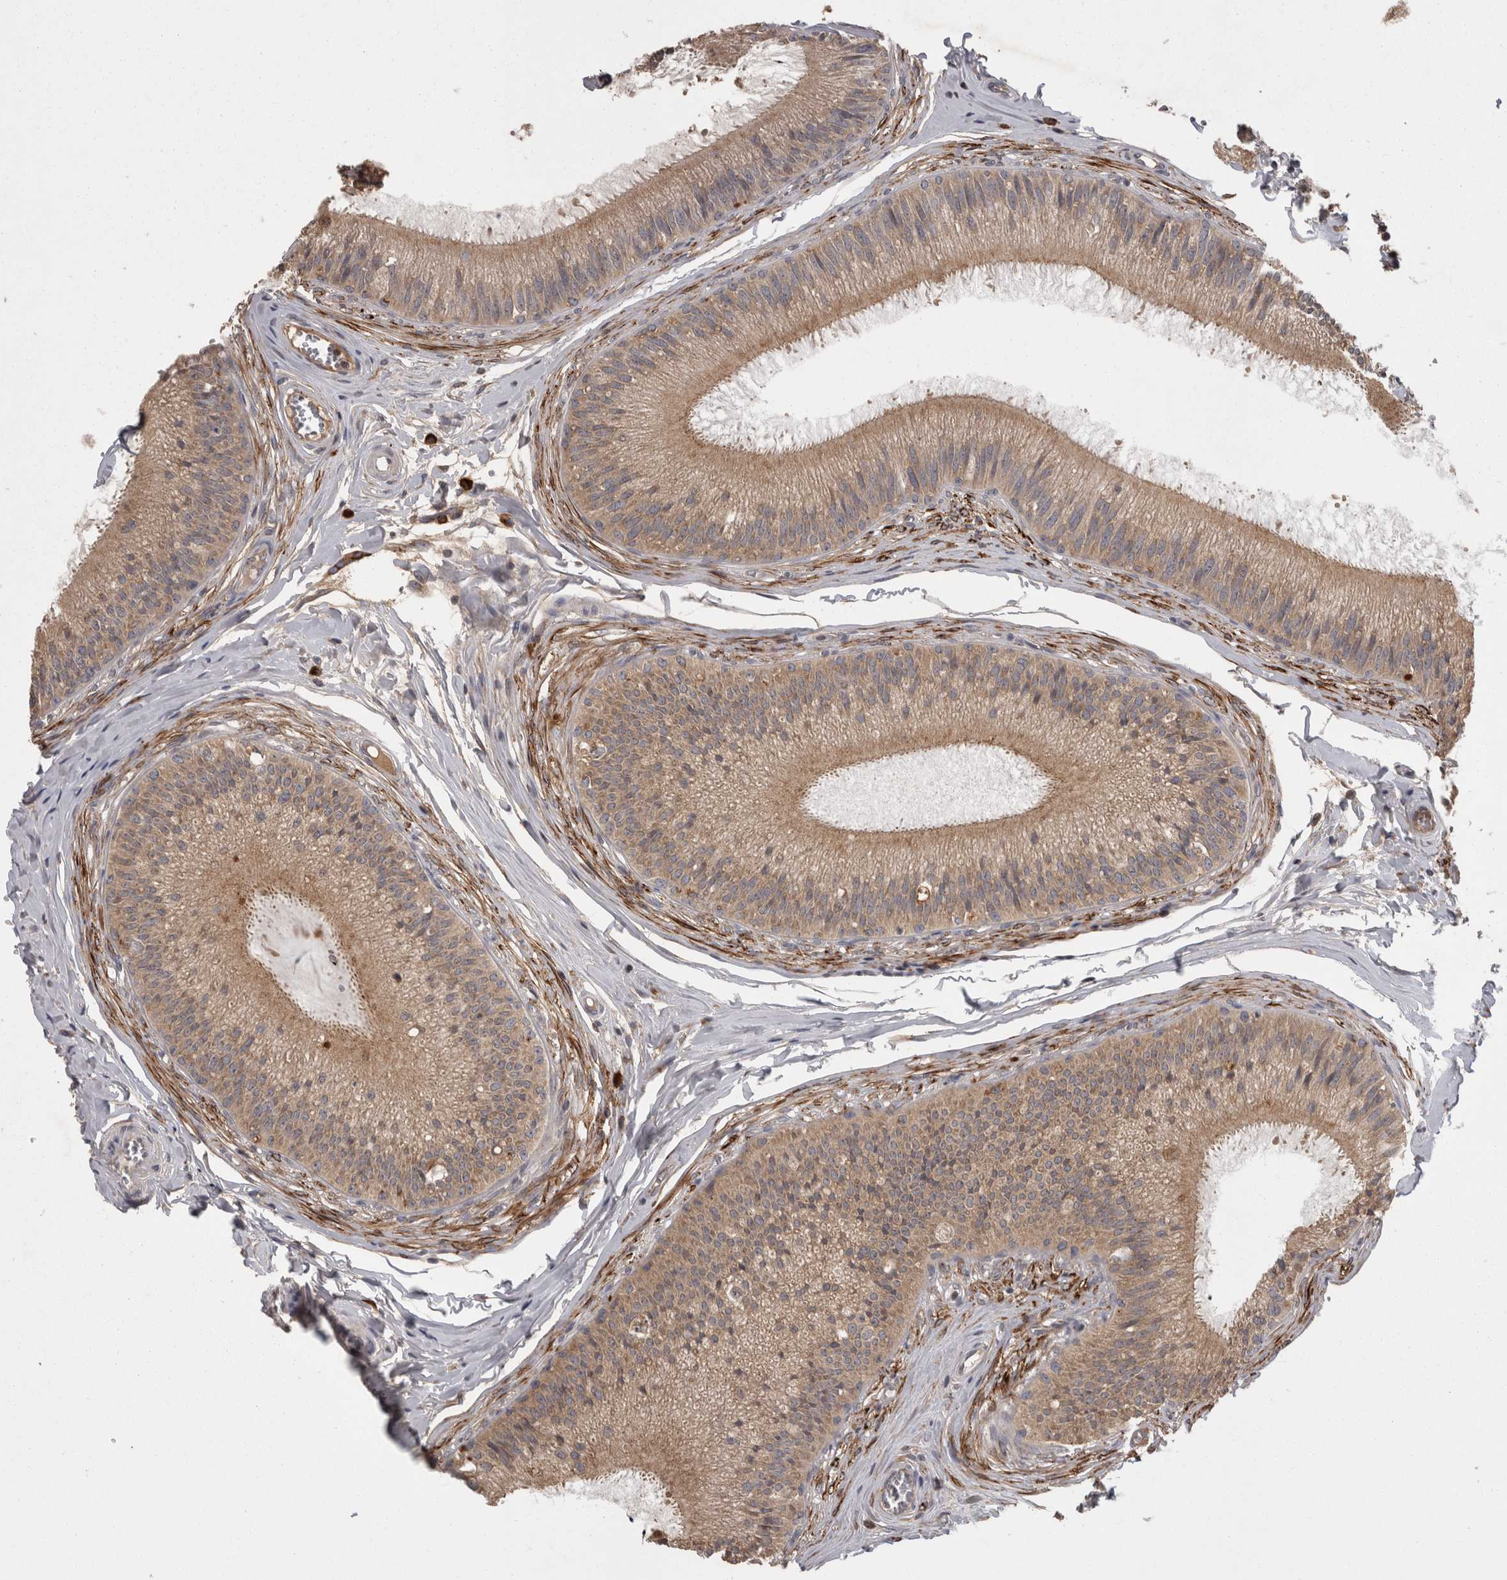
{"staining": {"intensity": "moderate", "quantity": ">75%", "location": "cytoplasmic/membranous"}, "tissue": "epididymis", "cell_type": "Glandular cells", "image_type": "normal", "snomed": [{"axis": "morphology", "description": "Normal tissue, NOS"}, {"axis": "topography", "description": "Epididymis"}], "caption": "A micrograph showing moderate cytoplasmic/membranous positivity in approximately >75% of glandular cells in unremarkable epididymis, as visualized by brown immunohistochemical staining.", "gene": "PCM1", "patient": {"sex": "male", "age": 31}}